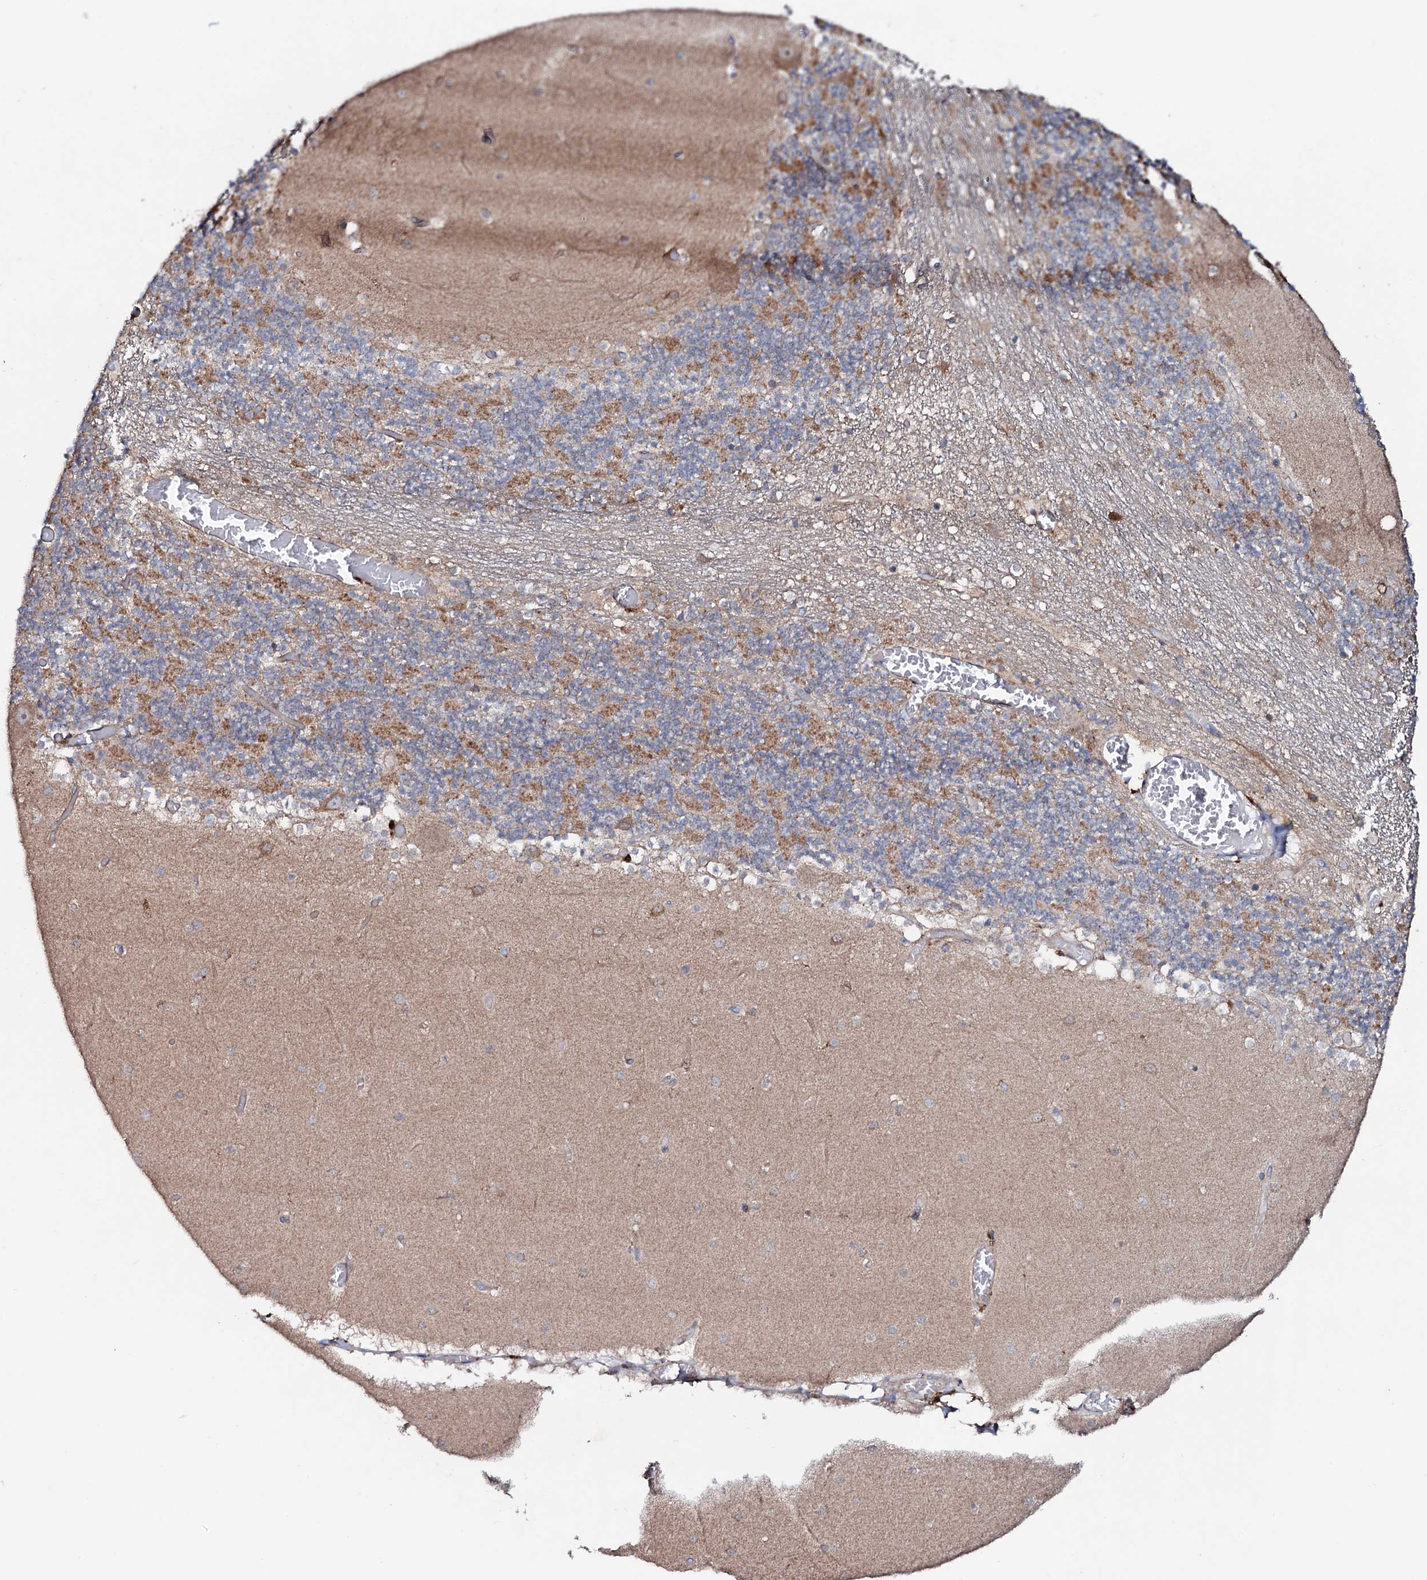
{"staining": {"intensity": "moderate", "quantity": "25%-75%", "location": "cytoplasmic/membranous"}, "tissue": "cerebellum", "cell_type": "Cells in granular layer", "image_type": "normal", "snomed": [{"axis": "morphology", "description": "Normal tissue, NOS"}, {"axis": "topography", "description": "Cerebellum"}], "caption": "Immunohistochemistry (IHC) of normal human cerebellum reveals medium levels of moderate cytoplasmic/membranous staining in about 25%-75% of cells in granular layer.", "gene": "P2RX4", "patient": {"sex": "female", "age": 28}}